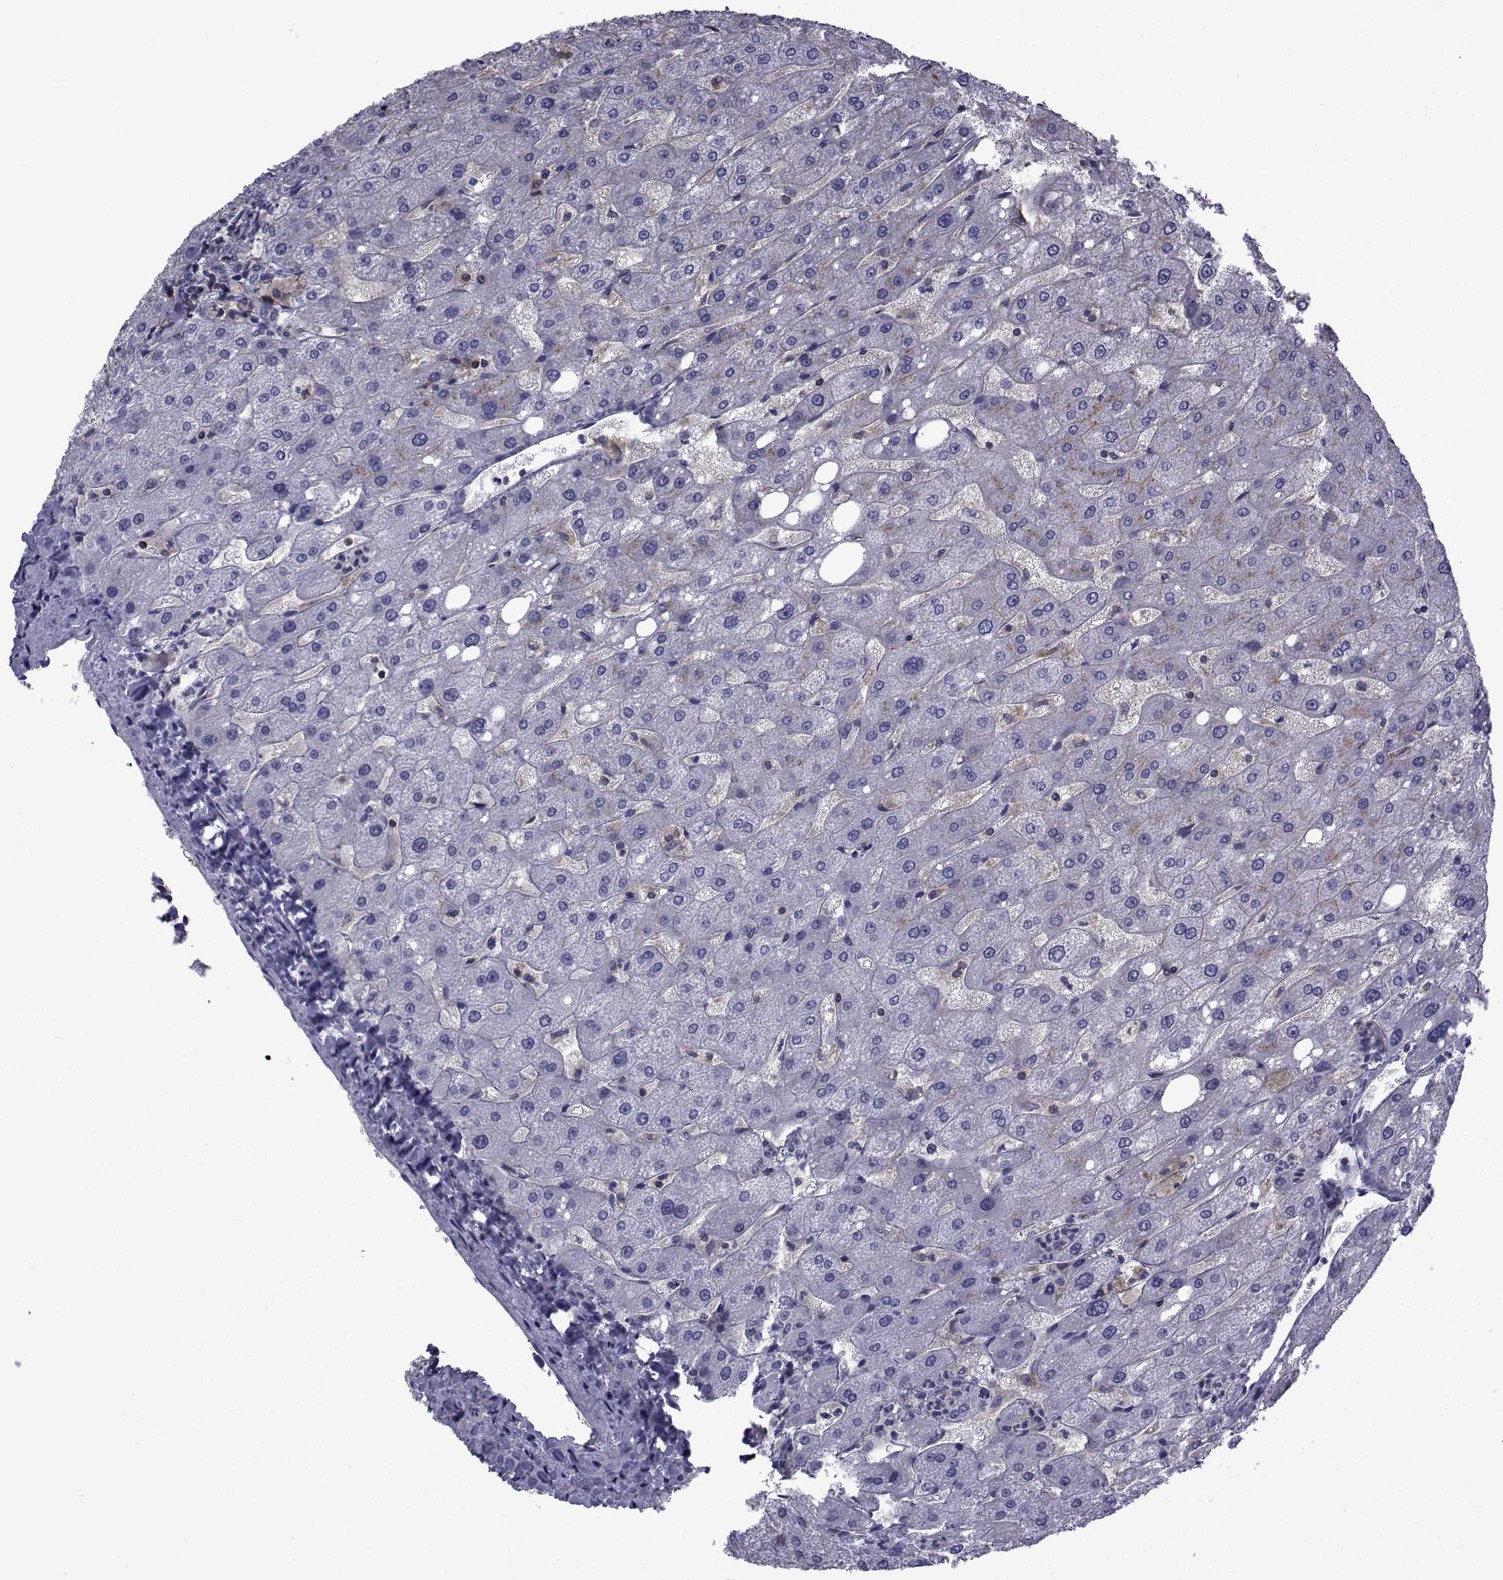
{"staining": {"intensity": "negative", "quantity": "none", "location": "none"}, "tissue": "liver", "cell_type": "Cholangiocytes", "image_type": "normal", "snomed": [{"axis": "morphology", "description": "Normal tissue, NOS"}, {"axis": "topography", "description": "Liver"}], "caption": "Immunohistochemical staining of unremarkable liver demonstrates no significant staining in cholangiocytes. The staining is performed using DAB (3,3'-diaminobenzidine) brown chromogen with nuclei counter-stained in using hematoxylin.", "gene": "PDE6G", "patient": {"sex": "male", "age": 67}}